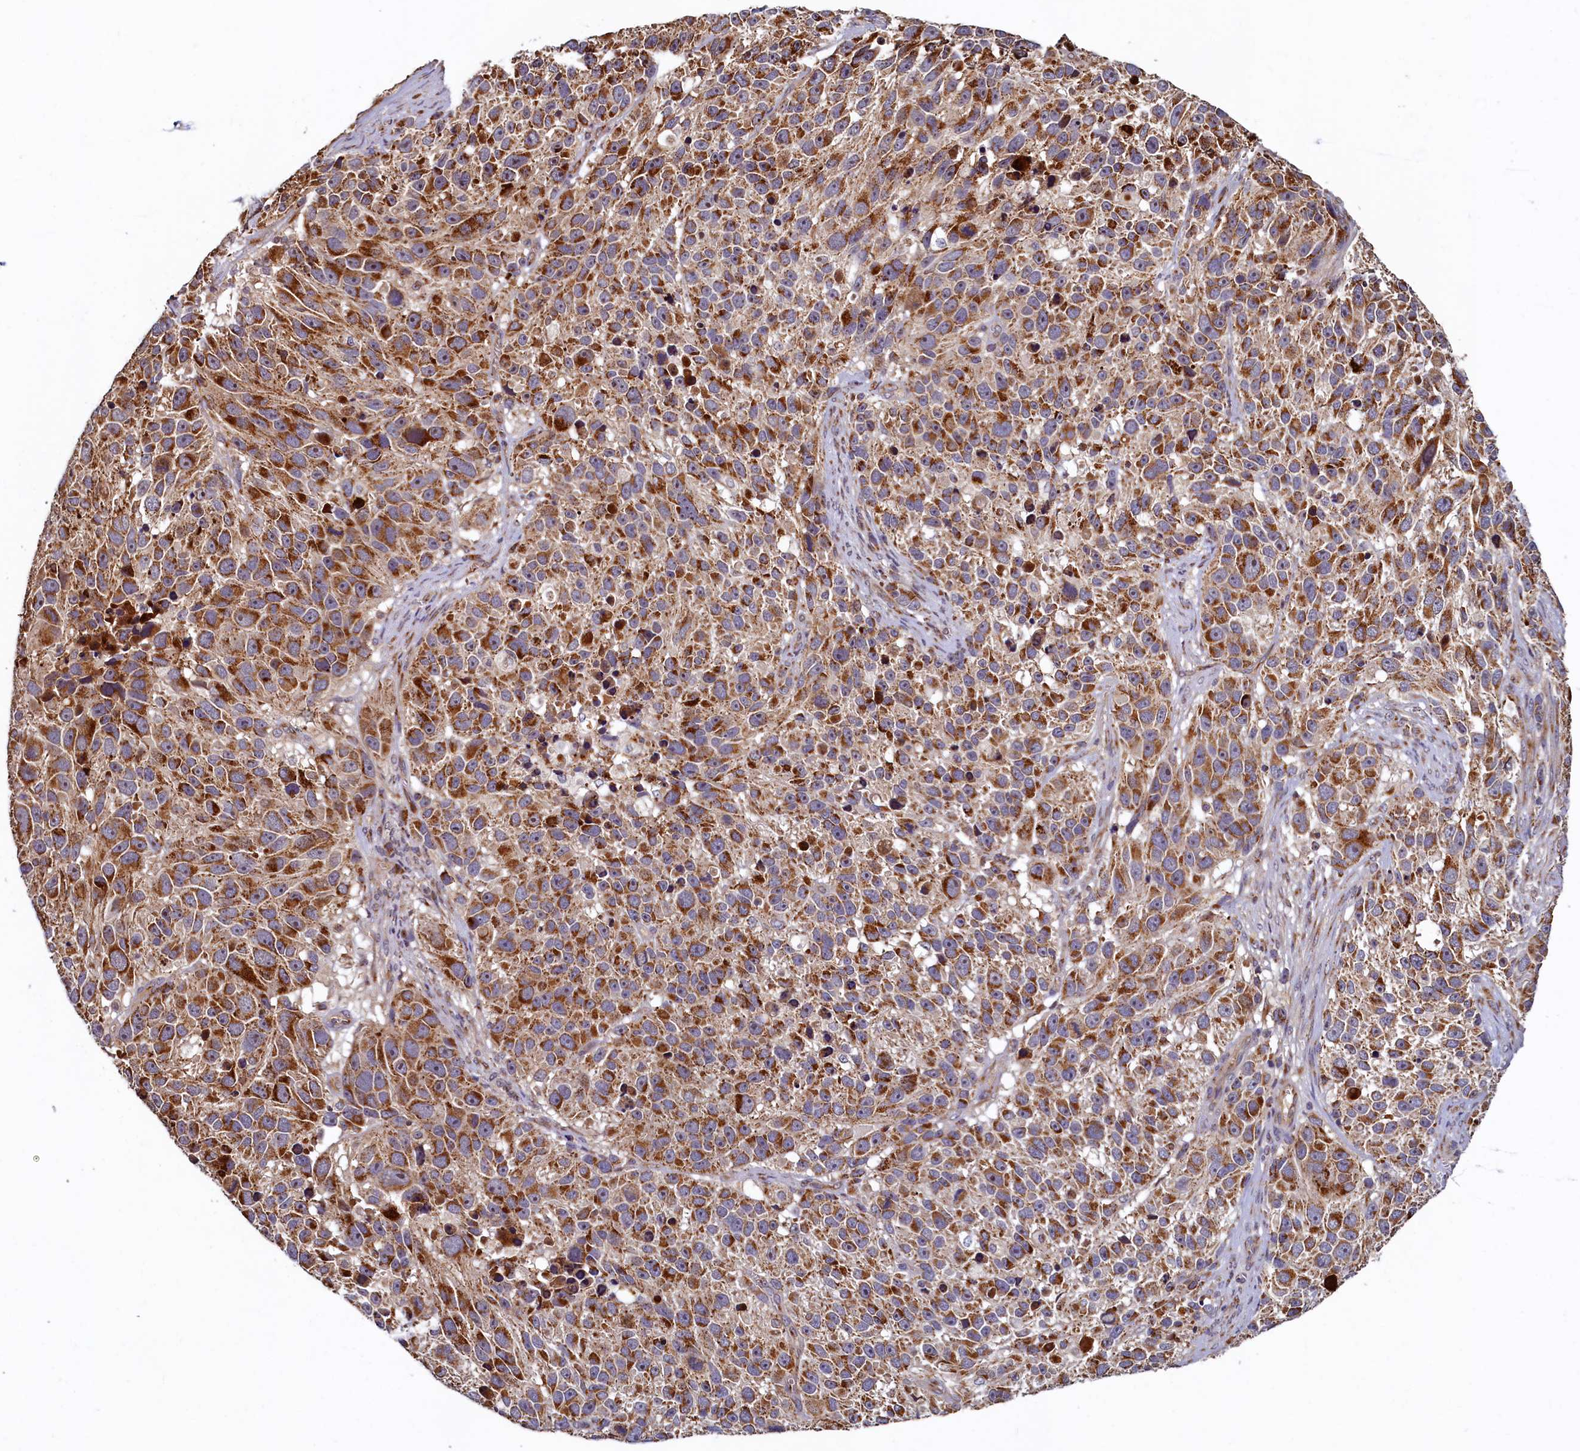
{"staining": {"intensity": "moderate", "quantity": ">75%", "location": "cytoplasmic/membranous"}, "tissue": "melanoma", "cell_type": "Tumor cells", "image_type": "cancer", "snomed": [{"axis": "morphology", "description": "Malignant melanoma, NOS"}, {"axis": "topography", "description": "Skin"}], "caption": "DAB immunohistochemical staining of malignant melanoma shows moderate cytoplasmic/membranous protein positivity in about >75% of tumor cells.", "gene": "NCKAP5L", "patient": {"sex": "male", "age": 84}}